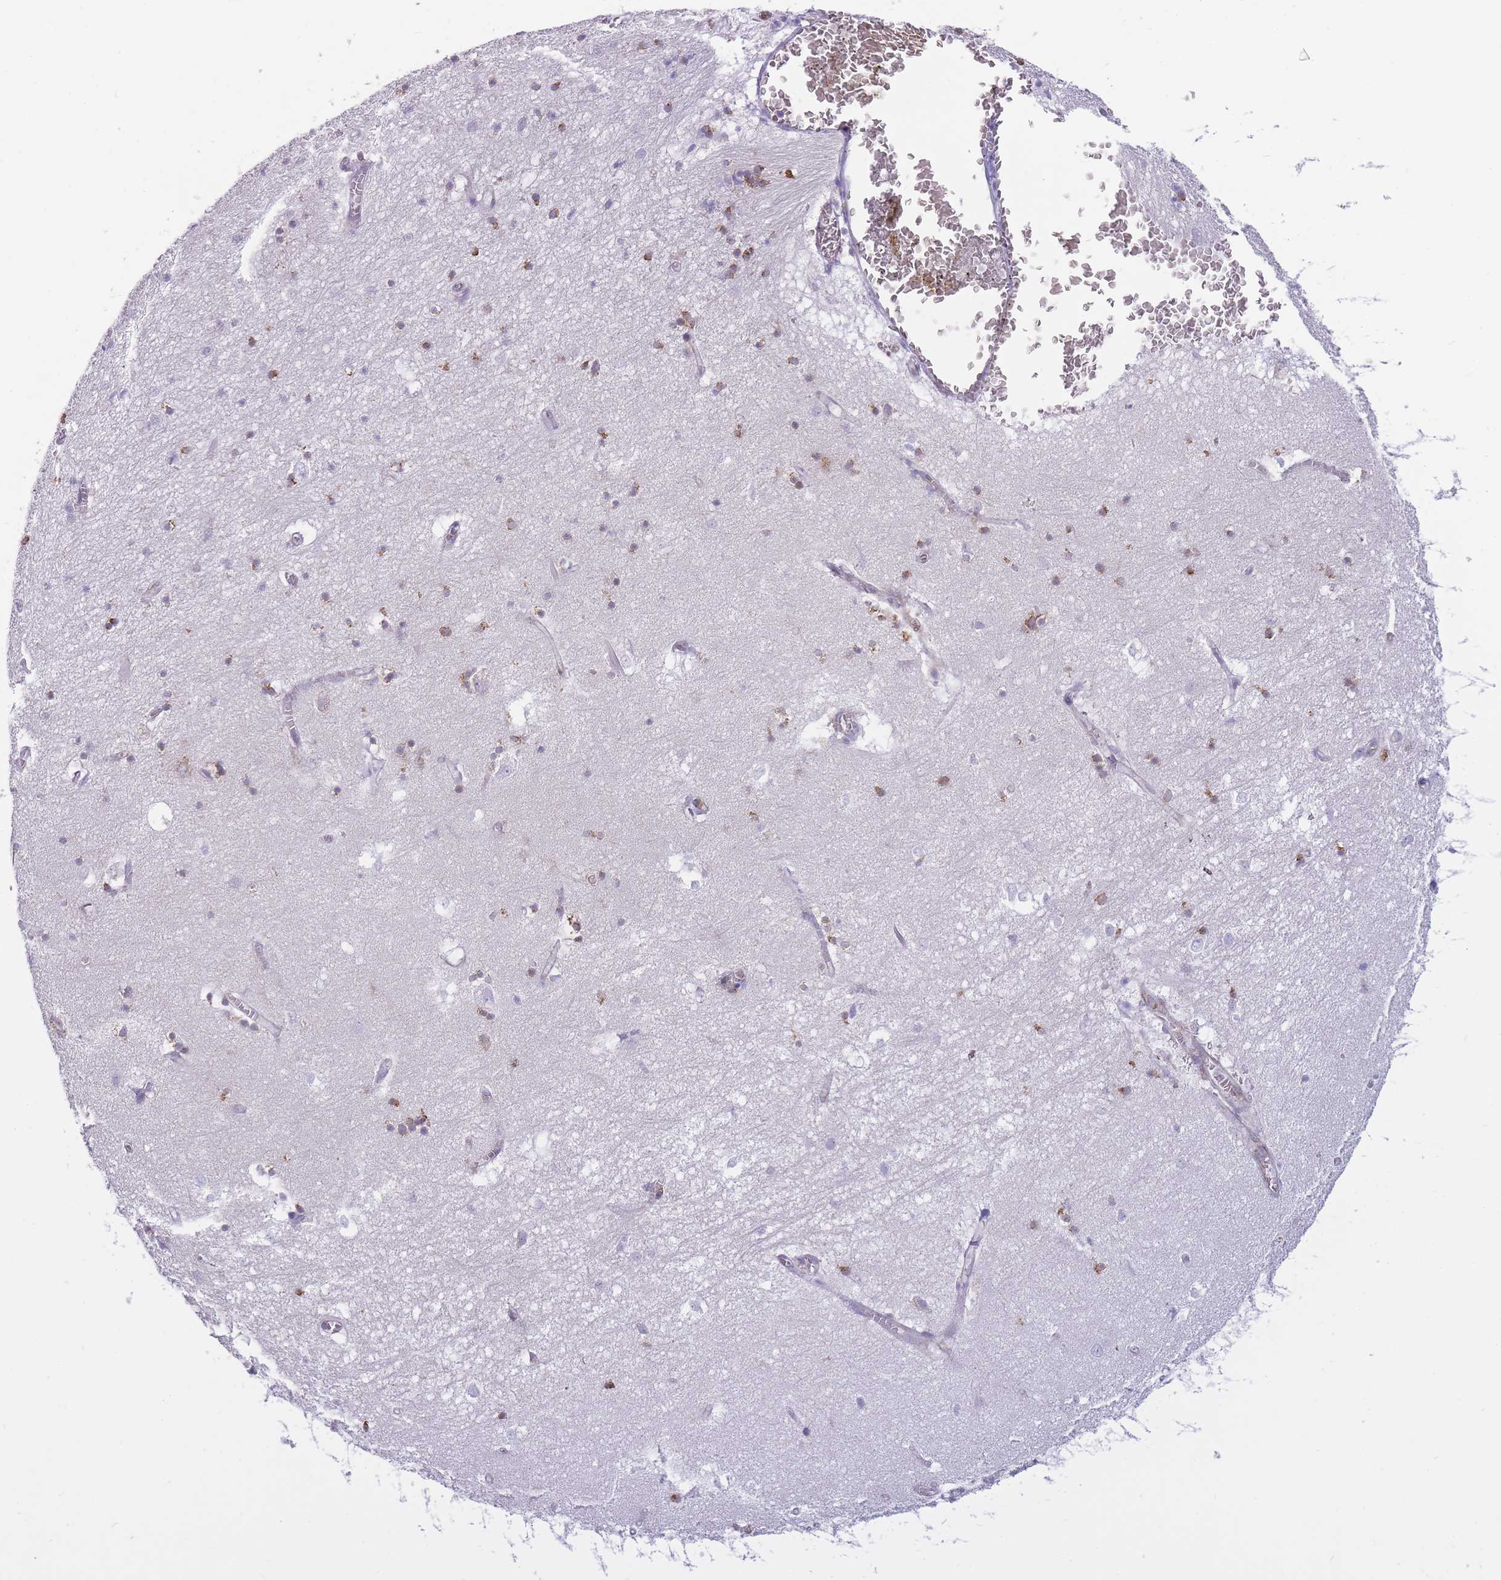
{"staining": {"intensity": "moderate", "quantity": "<25%", "location": "cytoplasmic/membranous"}, "tissue": "hippocampus", "cell_type": "Glial cells", "image_type": "normal", "snomed": [{"axis": "morphology", "description": "Normal tissue, NOS"}, {"axis": "topography", "description": "Hippocampus"}], "caption": "Protein expression by immunohistochemistry (IHC) demonstrates moderate cytoplasmic/membranous staining in approximately <25% of glial cells in unremarkable hippocampus.", "gene": "ZNF662", "patient": {"sex": "female", "age": 64}}